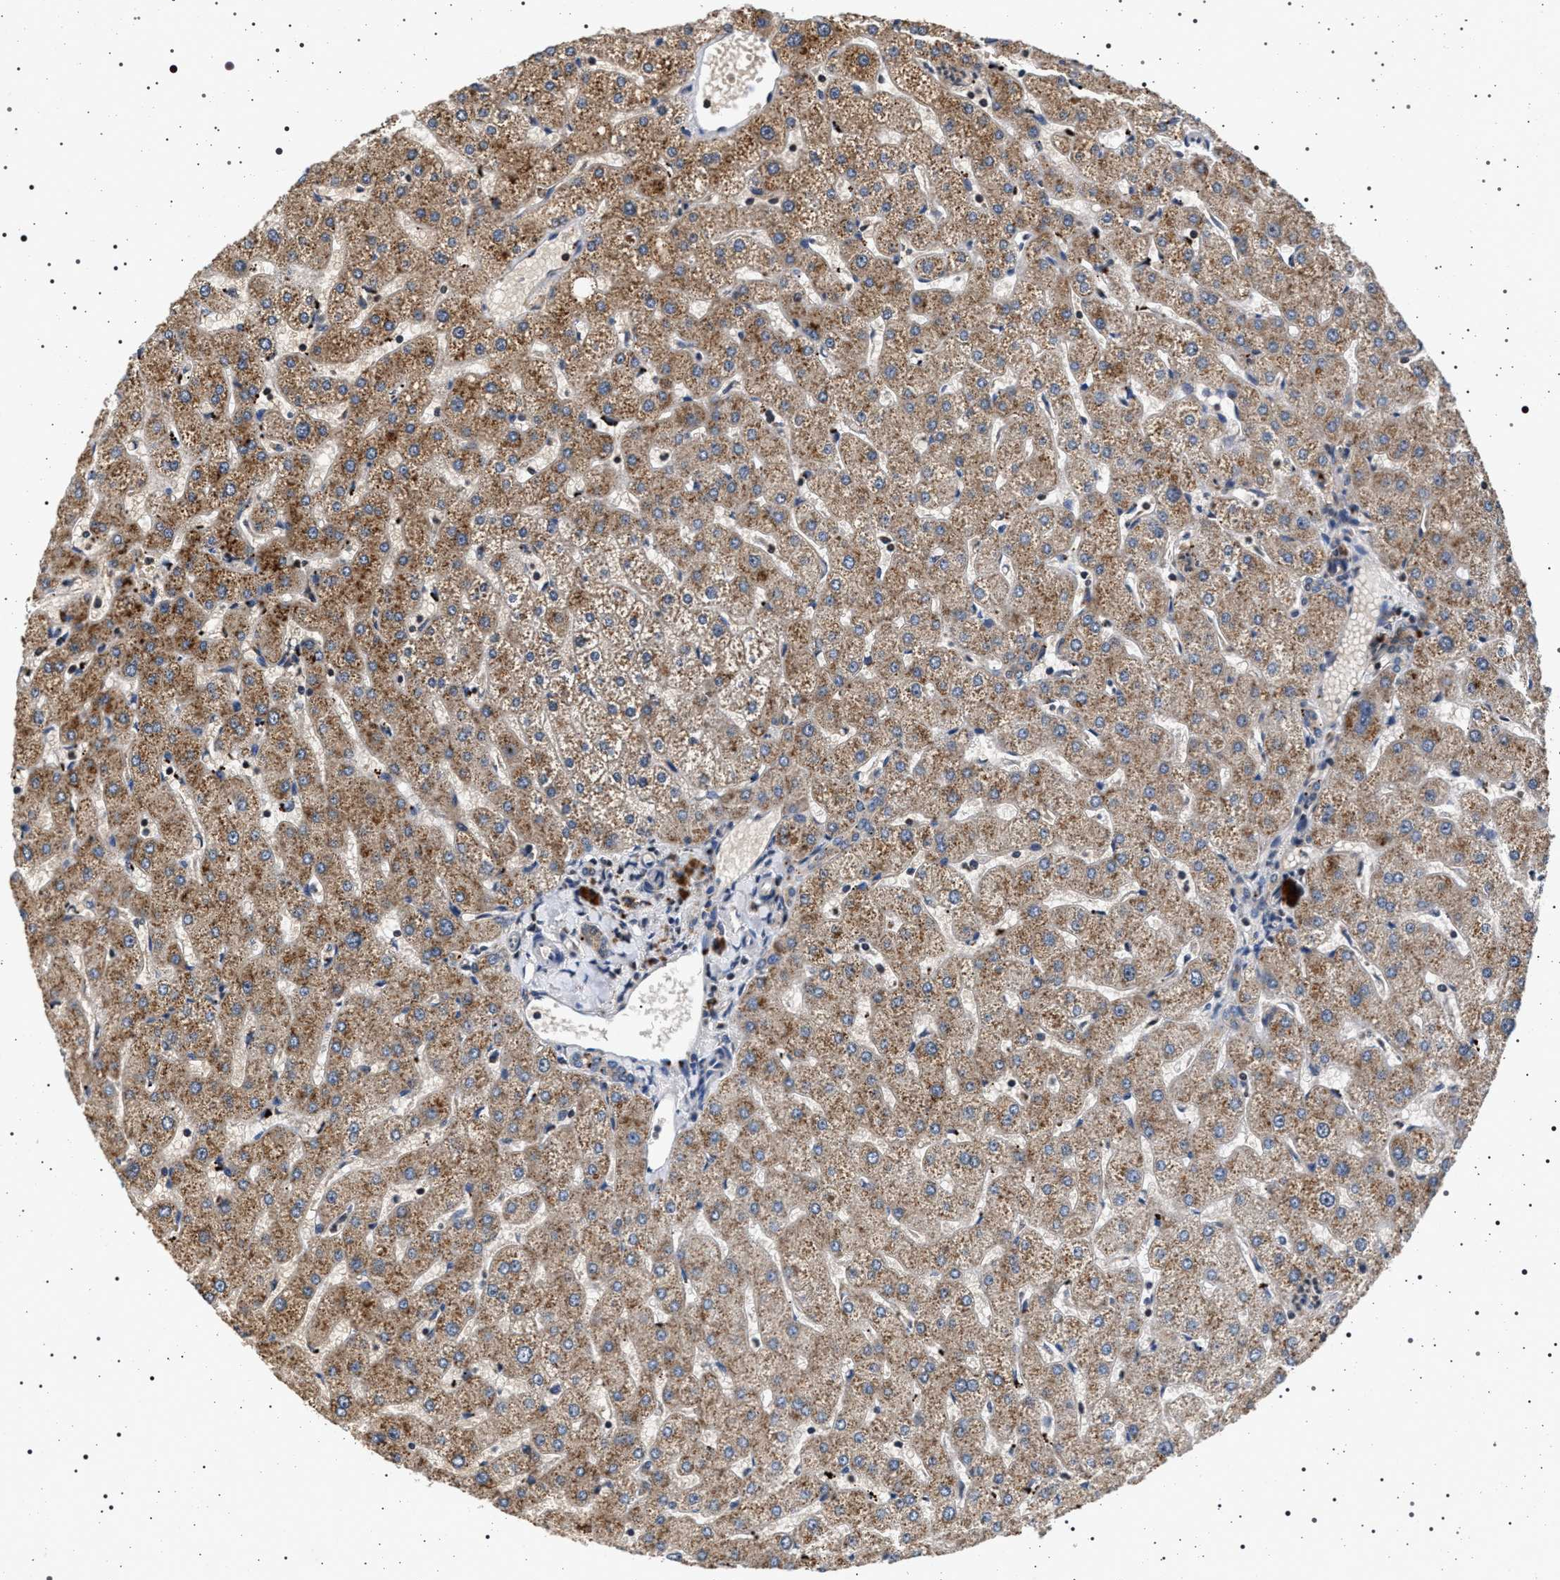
{"staining": {"intensity": "moderate", "quantity": ">75%", "location": "cytoplasmic/membranous"}, "tissue": "liver", "cell_type": "Cholangiocytes", "image_type": "normal", "snomed": [{"axis": "morphology", "description": "Normal tissue, NOS"}, {"axis": "topography", "description": "Liver"}], "caption": "The image exhibits immunohistochemical staining of unremarkable liver. There is moderate cytoplasmic/membranous staining is identified in about >75% of cholangiocytes. (IHC, brightfield microscopy, high magnification).", "gene": "CDKN1B", "patient": {"sex": "male", "age": 67}}